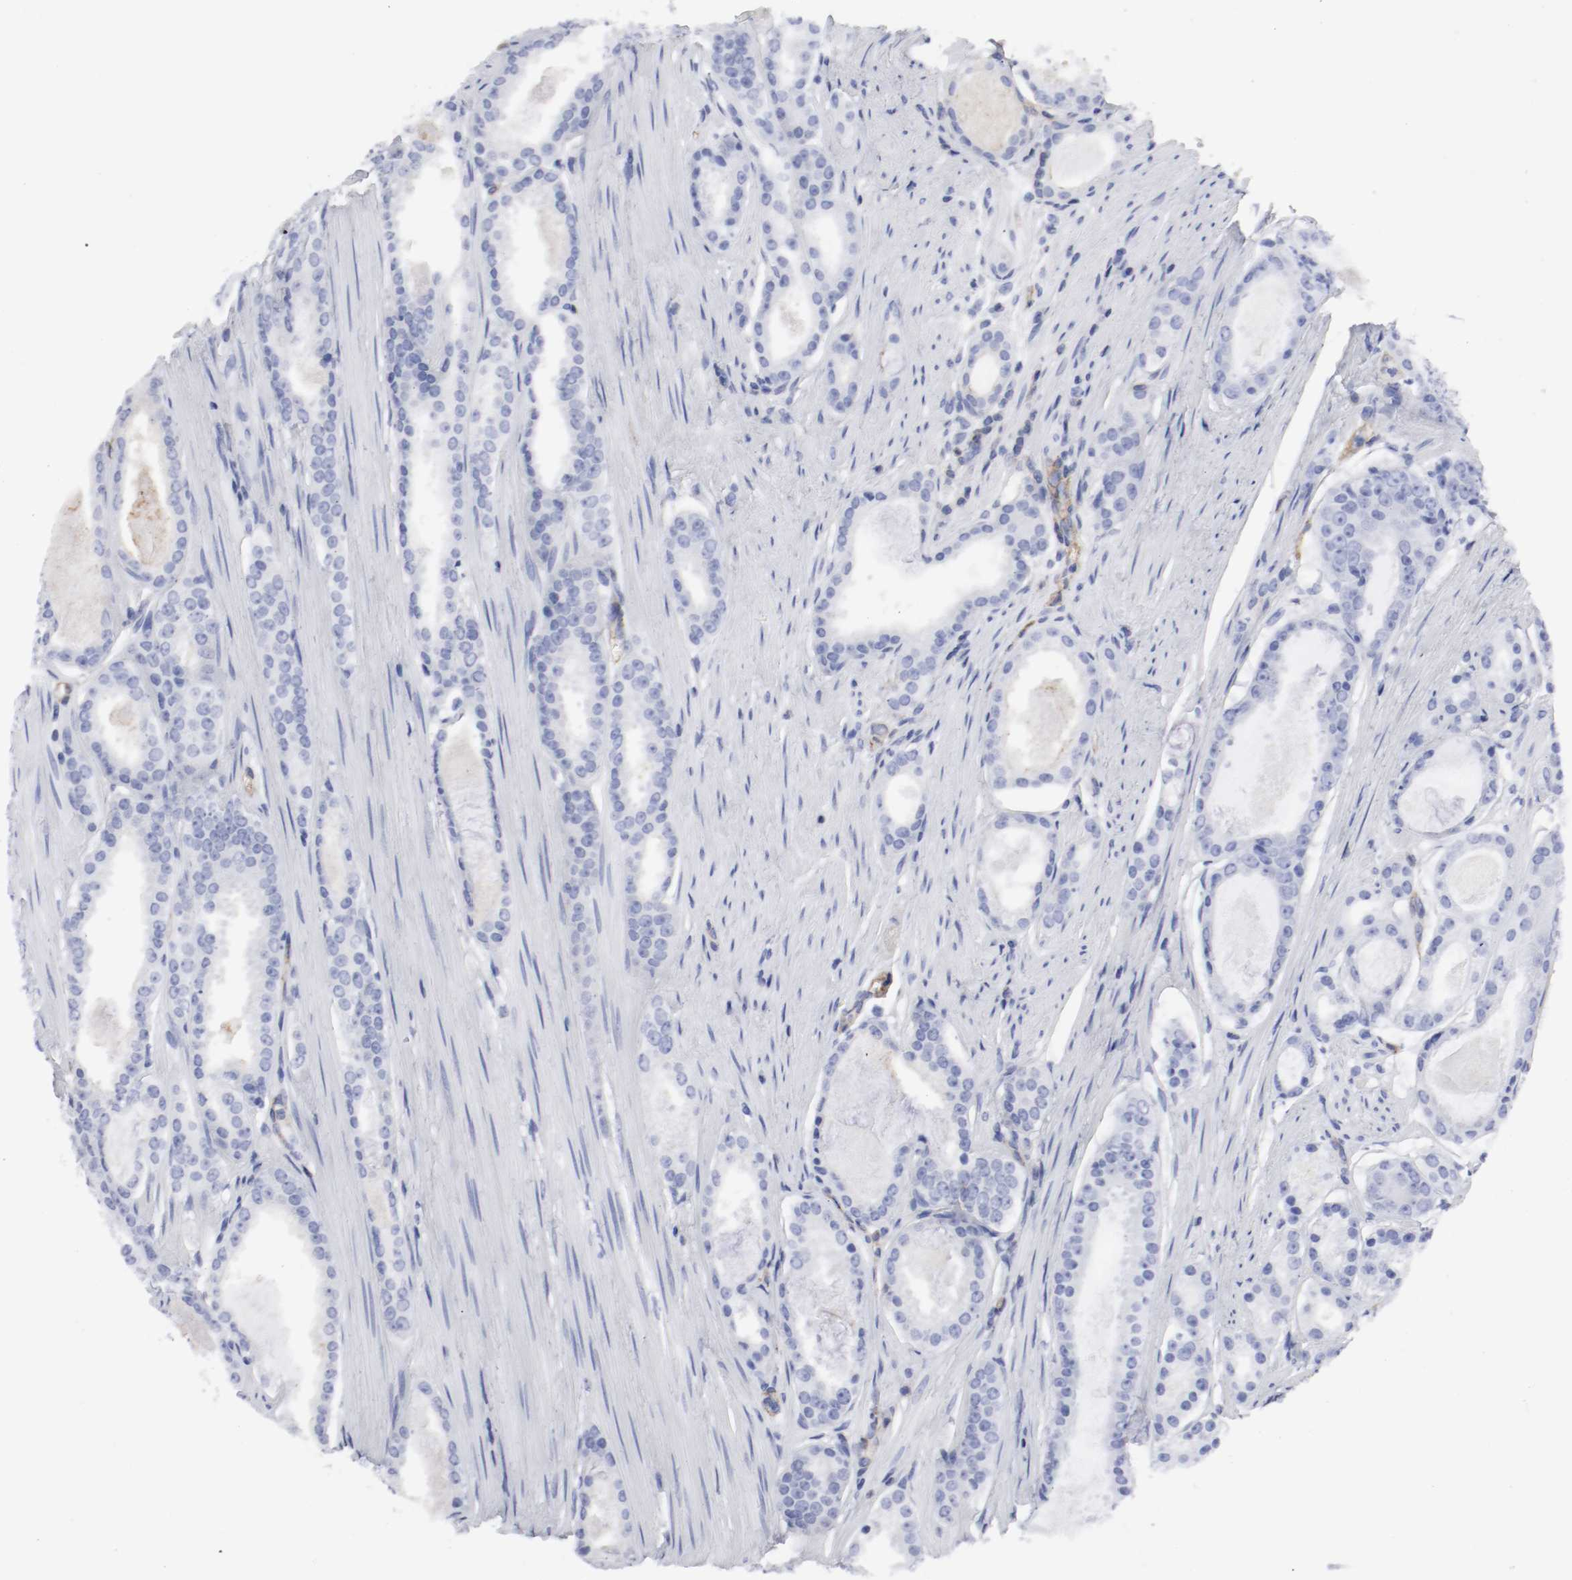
{"staining": {"intensity": "weak", "quantity": "<25%", "location": "cytoplasmic/membranous"}, "tissue": "prostate cancer", "cell_type": "Tumor cells", "image_type": "cancer", "snomed": [{"axis": "morphology", "description": "Adenocarcinoma, Low grade"}, {"axis": "topography", "description": "Prostate"}], "caption": "Prostate cancer (adenocarcinoma (low-grade)) was stained to show a protein in brown. There is no significant positivity in tumor cells.", "gene": "IFITM1", "patient": {"sex": "male", "age": 57}}